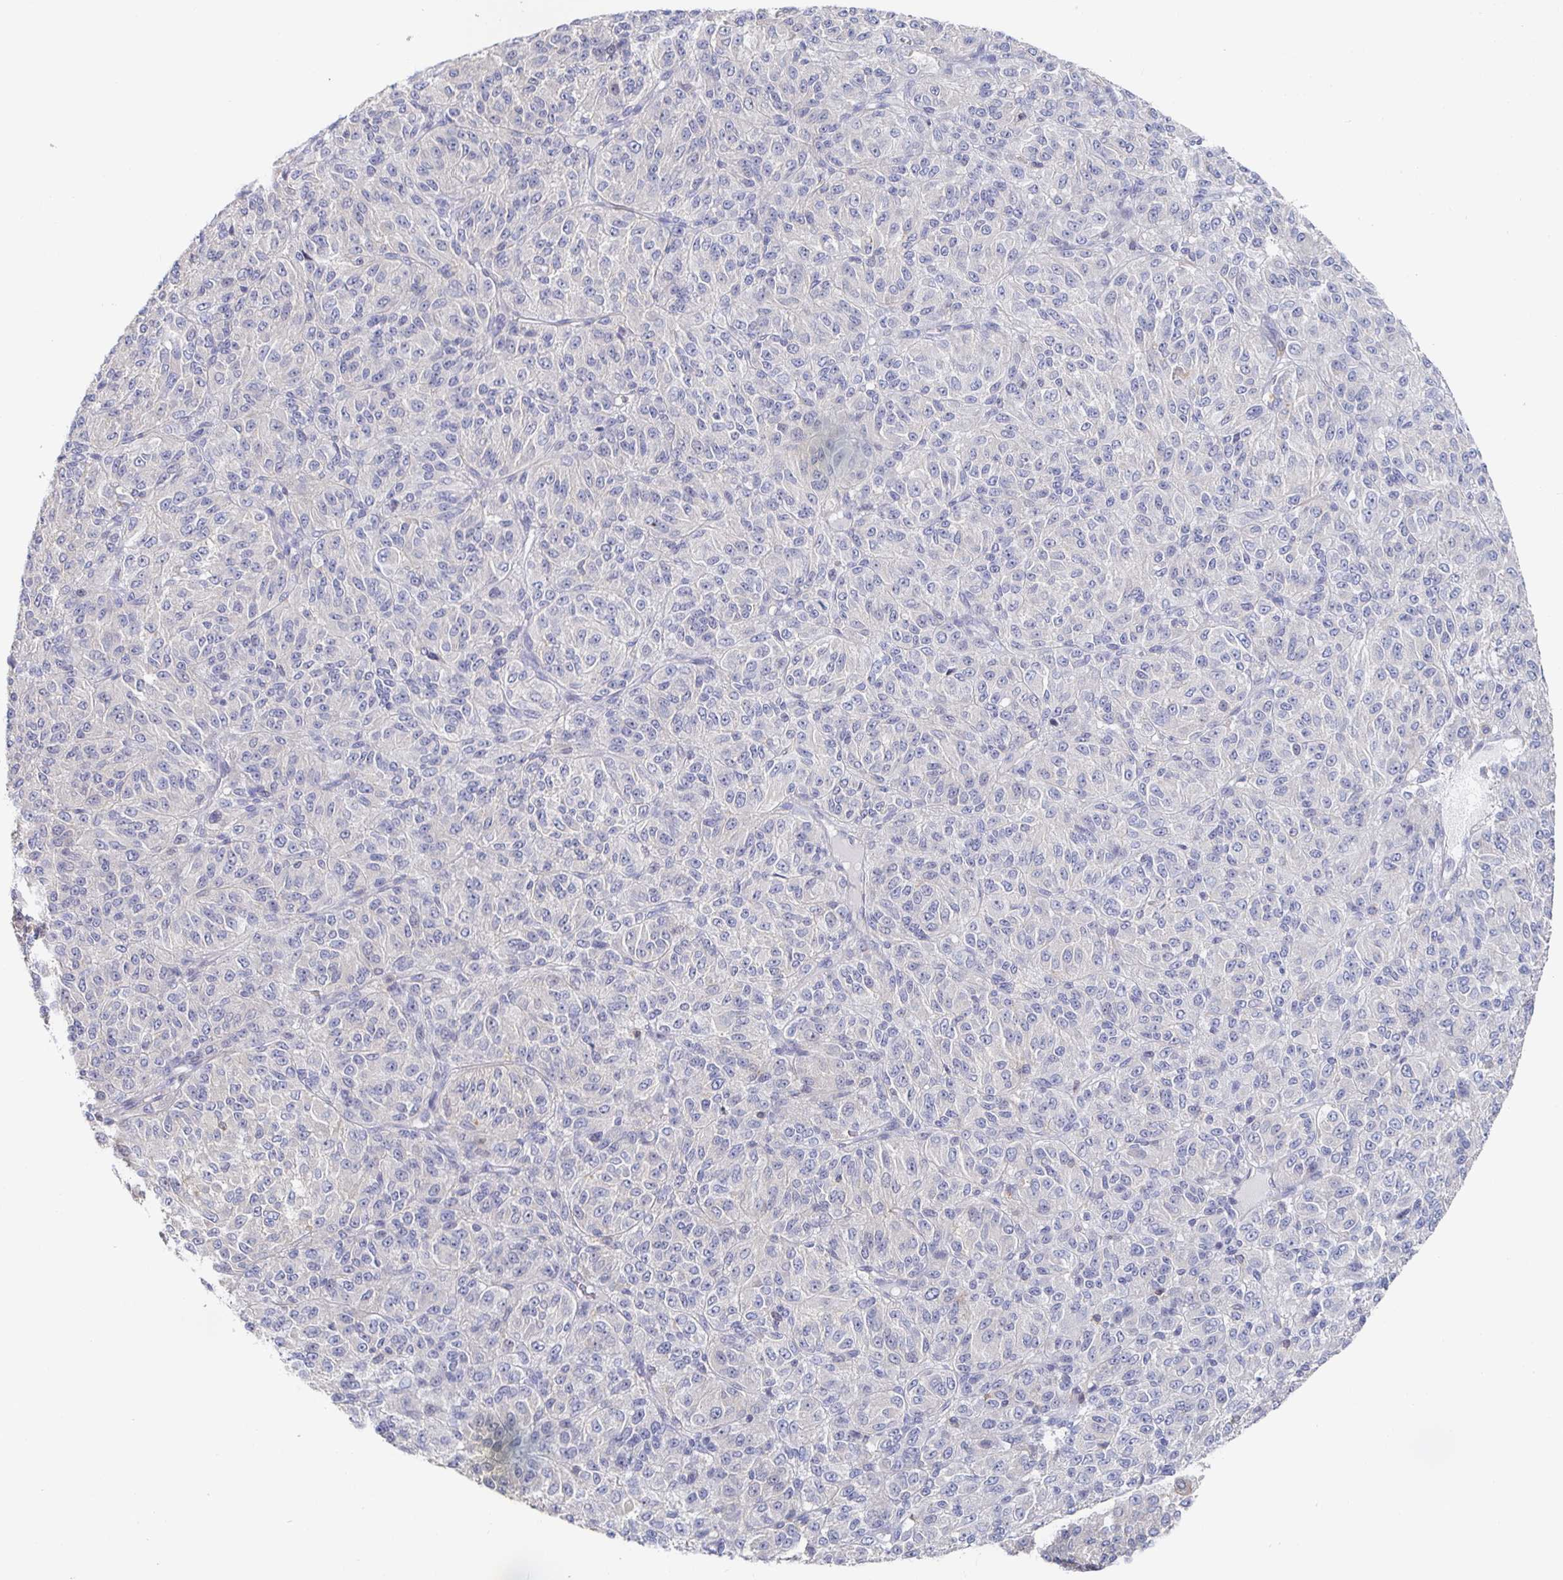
{"staining": {"intensity": "negative", "quantity": "none", "location": "none"}, "tissue": "melanoma", "cell_type": "Tumor cells", "image_type": "cancer", "snomed": [{"axis": "morphology", "description": "Malignant melanoma, Metastatic site"}, {"axis": "topography", "description": "Brain"}], "caption": "Photomicrograph shows no protein expression in tumor cells of malignant melanoma (metastatic site) tissue. The staining is performed using DAB (3,3'-diaminobenzidine) brown chromogen with nuclei counter-stained in using hematoxylin.", "gene": "PIK3CD", "patient": {"sex": "female", "age": 56}}